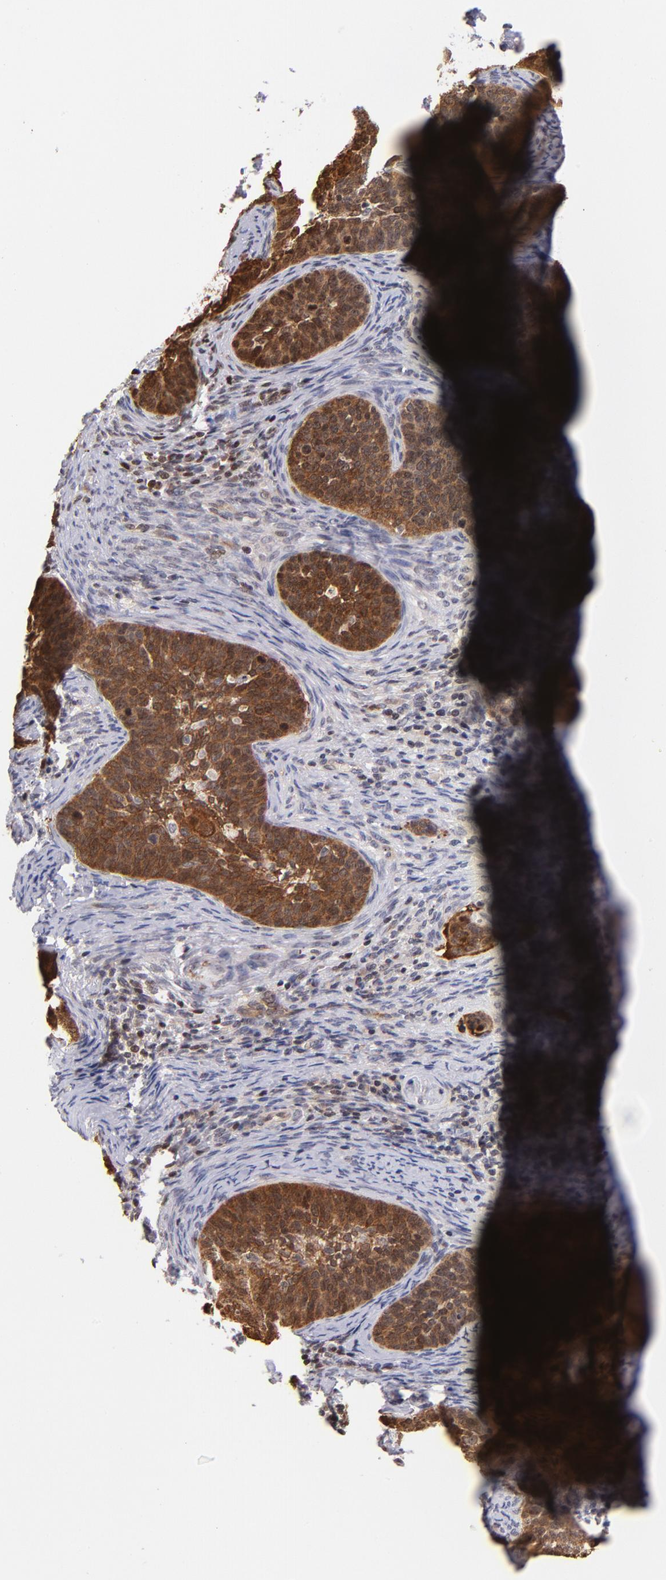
{"staining": {"intensity": "strong", "quantity": ">75%", "location": "cytoplasmic/membranous"}, "tissue": "cervical cancer", "cell_type": "Tumor cells", "image_type": "cancer", "snomed": [{"axis": "morphology", "description": "Squamous cell carcinoma, NOS"}, {"axis": "topography", "description": "Cervix"}], "caption": "An immunohistochemistry (IHC) histopathology image of neoplastic tissue is shown. Protein staining in brown highlights strong cytoplasmic/membranous positivity in squamous cell carcinoma (cervical) within tumor cells.", "gene": "YWHAB", "patient": {"sex": "female", "age": 33}}